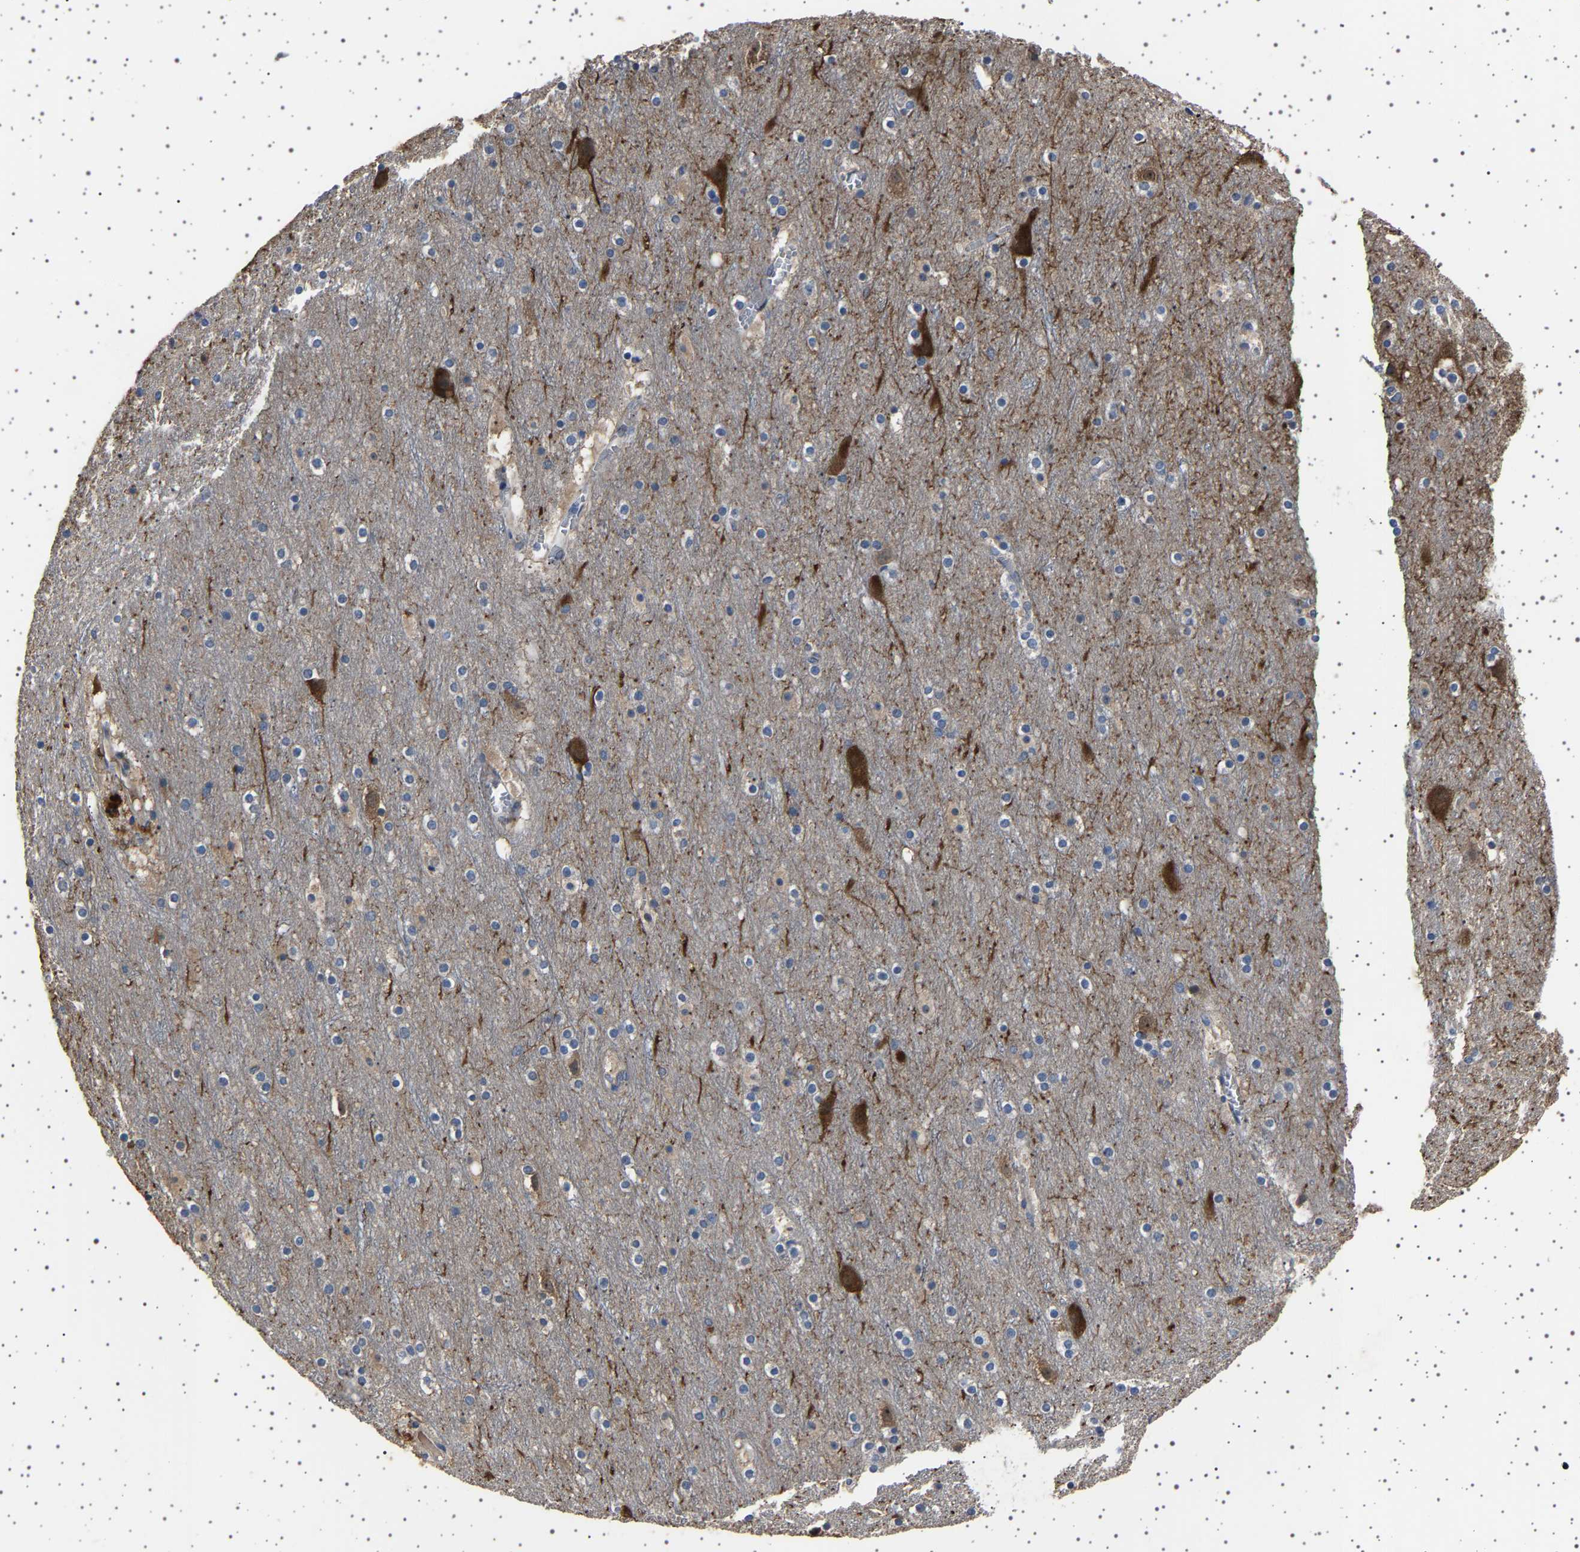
{"staining": {"intensity": "negative", "quantity": "none", "location": "none"}, "tissue": "cerebral cortex", "cell_type": "Endothelial cells", "image_type": "normal", "snomed": [{"axis": "morphology", "description": "Normal tissue, NOS"}, {"axis": "topography", "description": "Cerebral cortex"}], "caption": "Endothelial cells are negative for protein expression in normal human cerebral cortex. (DAB immunohistochemistry (IHC), high magnification).", "gene": "NCKAP1", "patient": {"sex": "male", "age": 45}}